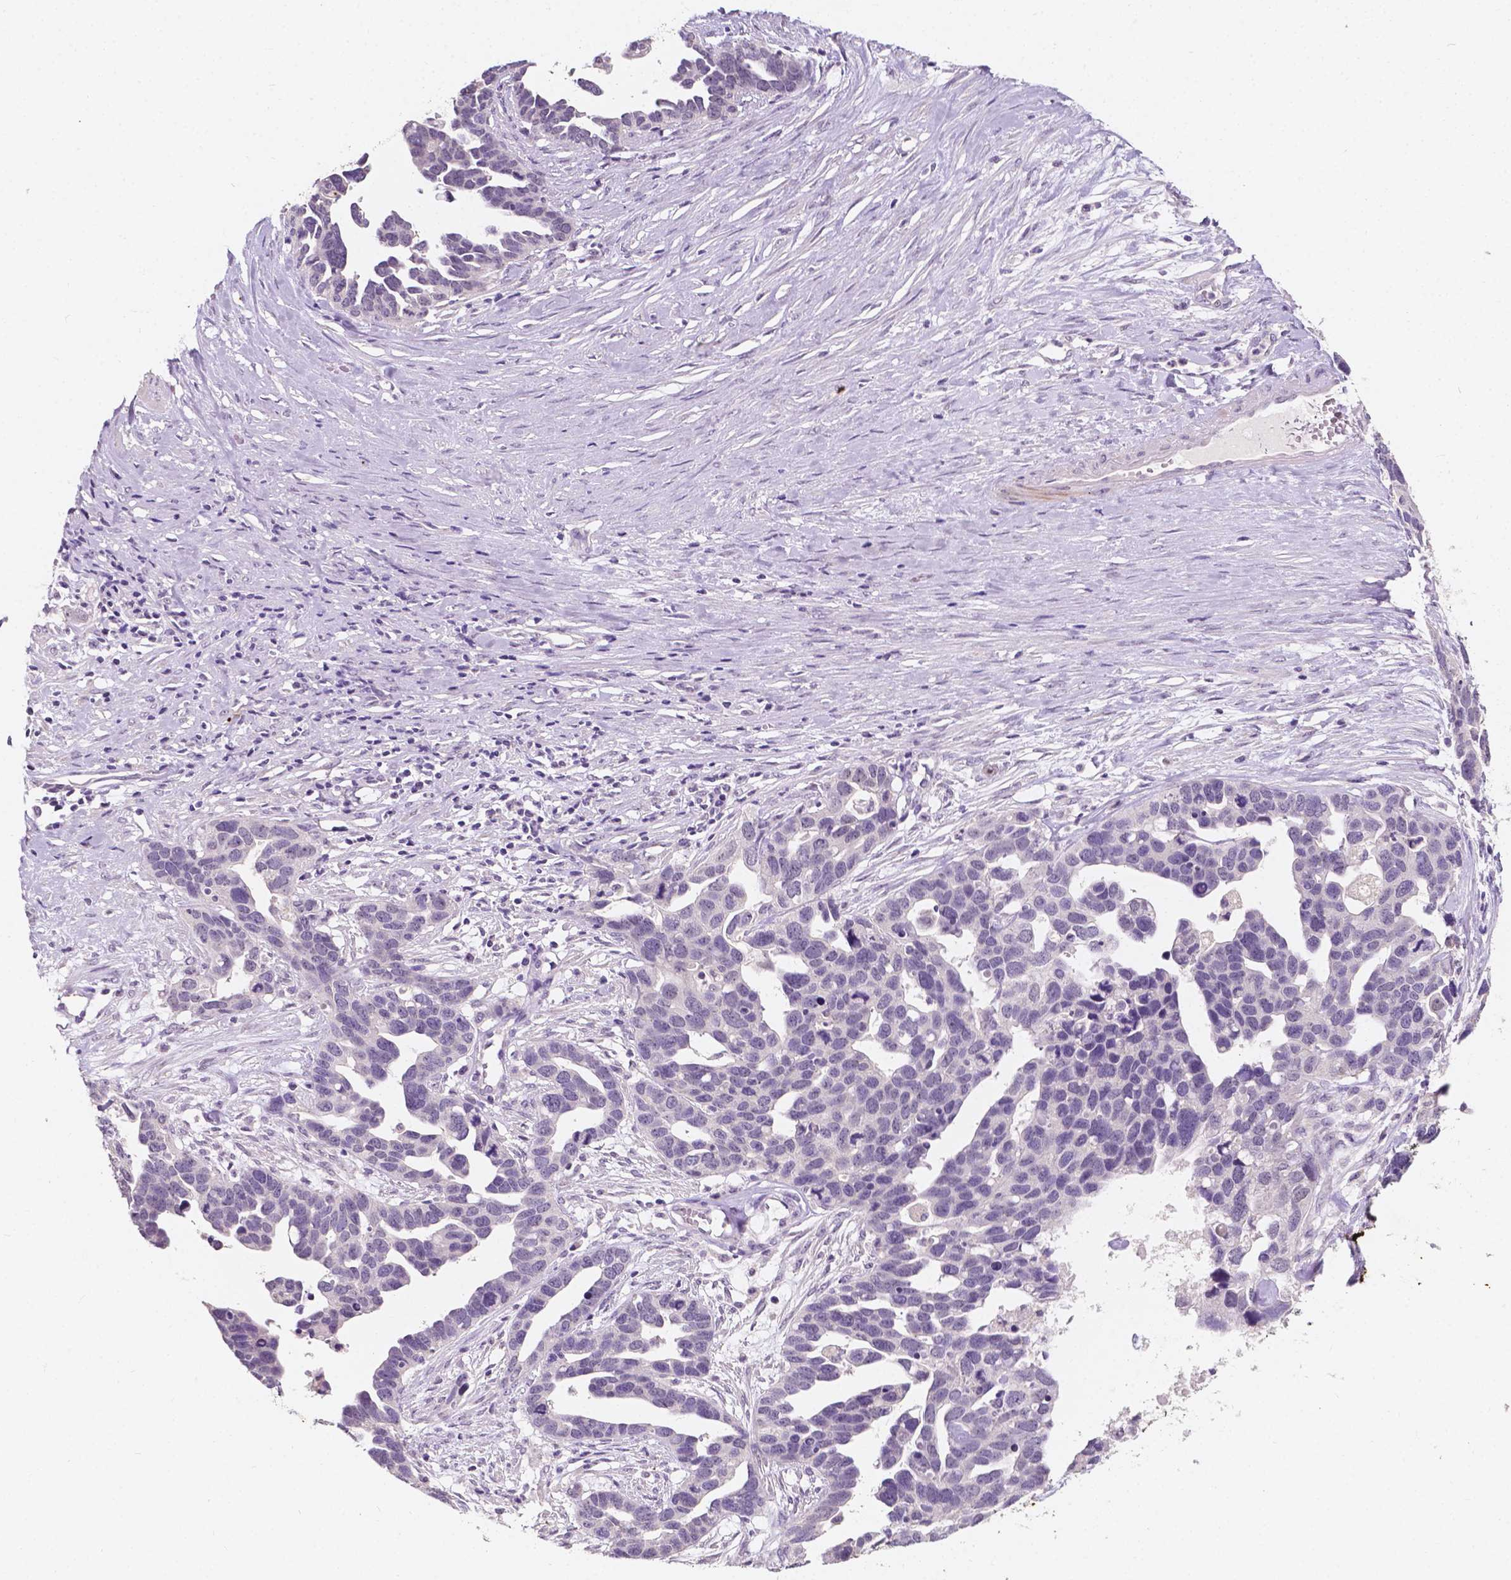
{"staining": {"intensity": "negative", "quantity": "none", "location": "none"}, "tissue": "ovarian cancer", "cell_type": "Tumor cells", "image_type": "cancer", "snomed": [{"axis": "morphology", "description": "Cystadenocarcinoma, serous, NOS"}, {"axis": "topography", "description": "Ovary"}], "caption": "This is an immunohistochemistry photomicrograph of serous cystadenocarcinoma (ovarian). There is no positivity in tumor cells.", "gene": "SIRT2", "patient": {"sex": "female", "age": 54}}